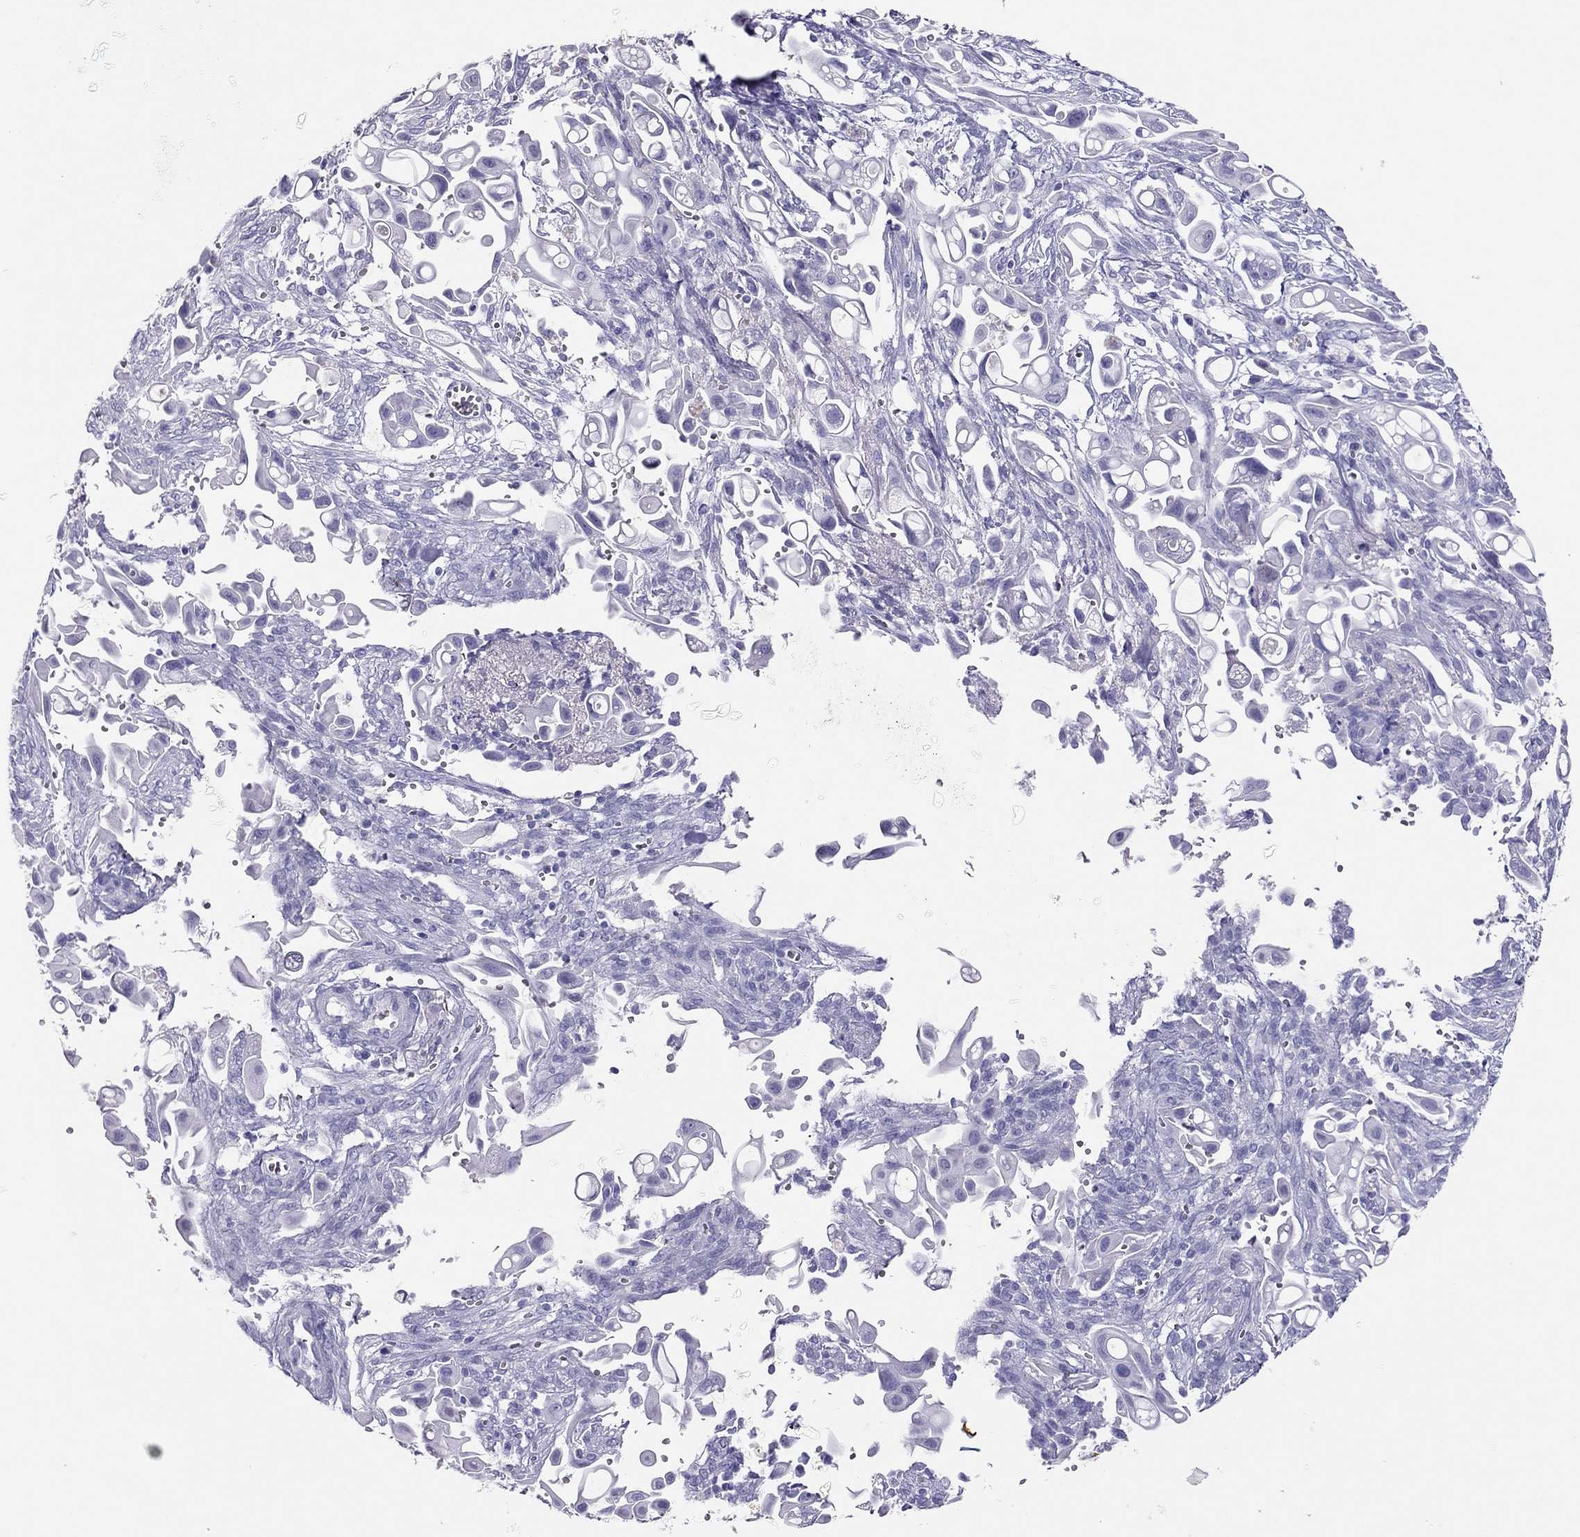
{"staining": {"intensity": "negative", "quantity": "none", "location": "none"}, "tissue": "pancreatic cancer", "cell_type": "Tumor cells", "image_type": "cancer", "snomed": [{"axis": "morphology", "description": "Adenocarcinoma, NOS"}, {"axis": "topography", "description": "Pancreas"}], "caption": "The histopathology image shows no staining of tumor cells in pancreatic cancer.", "gene": "TSHB", "patient": {"sex": "male", "age": 50}}